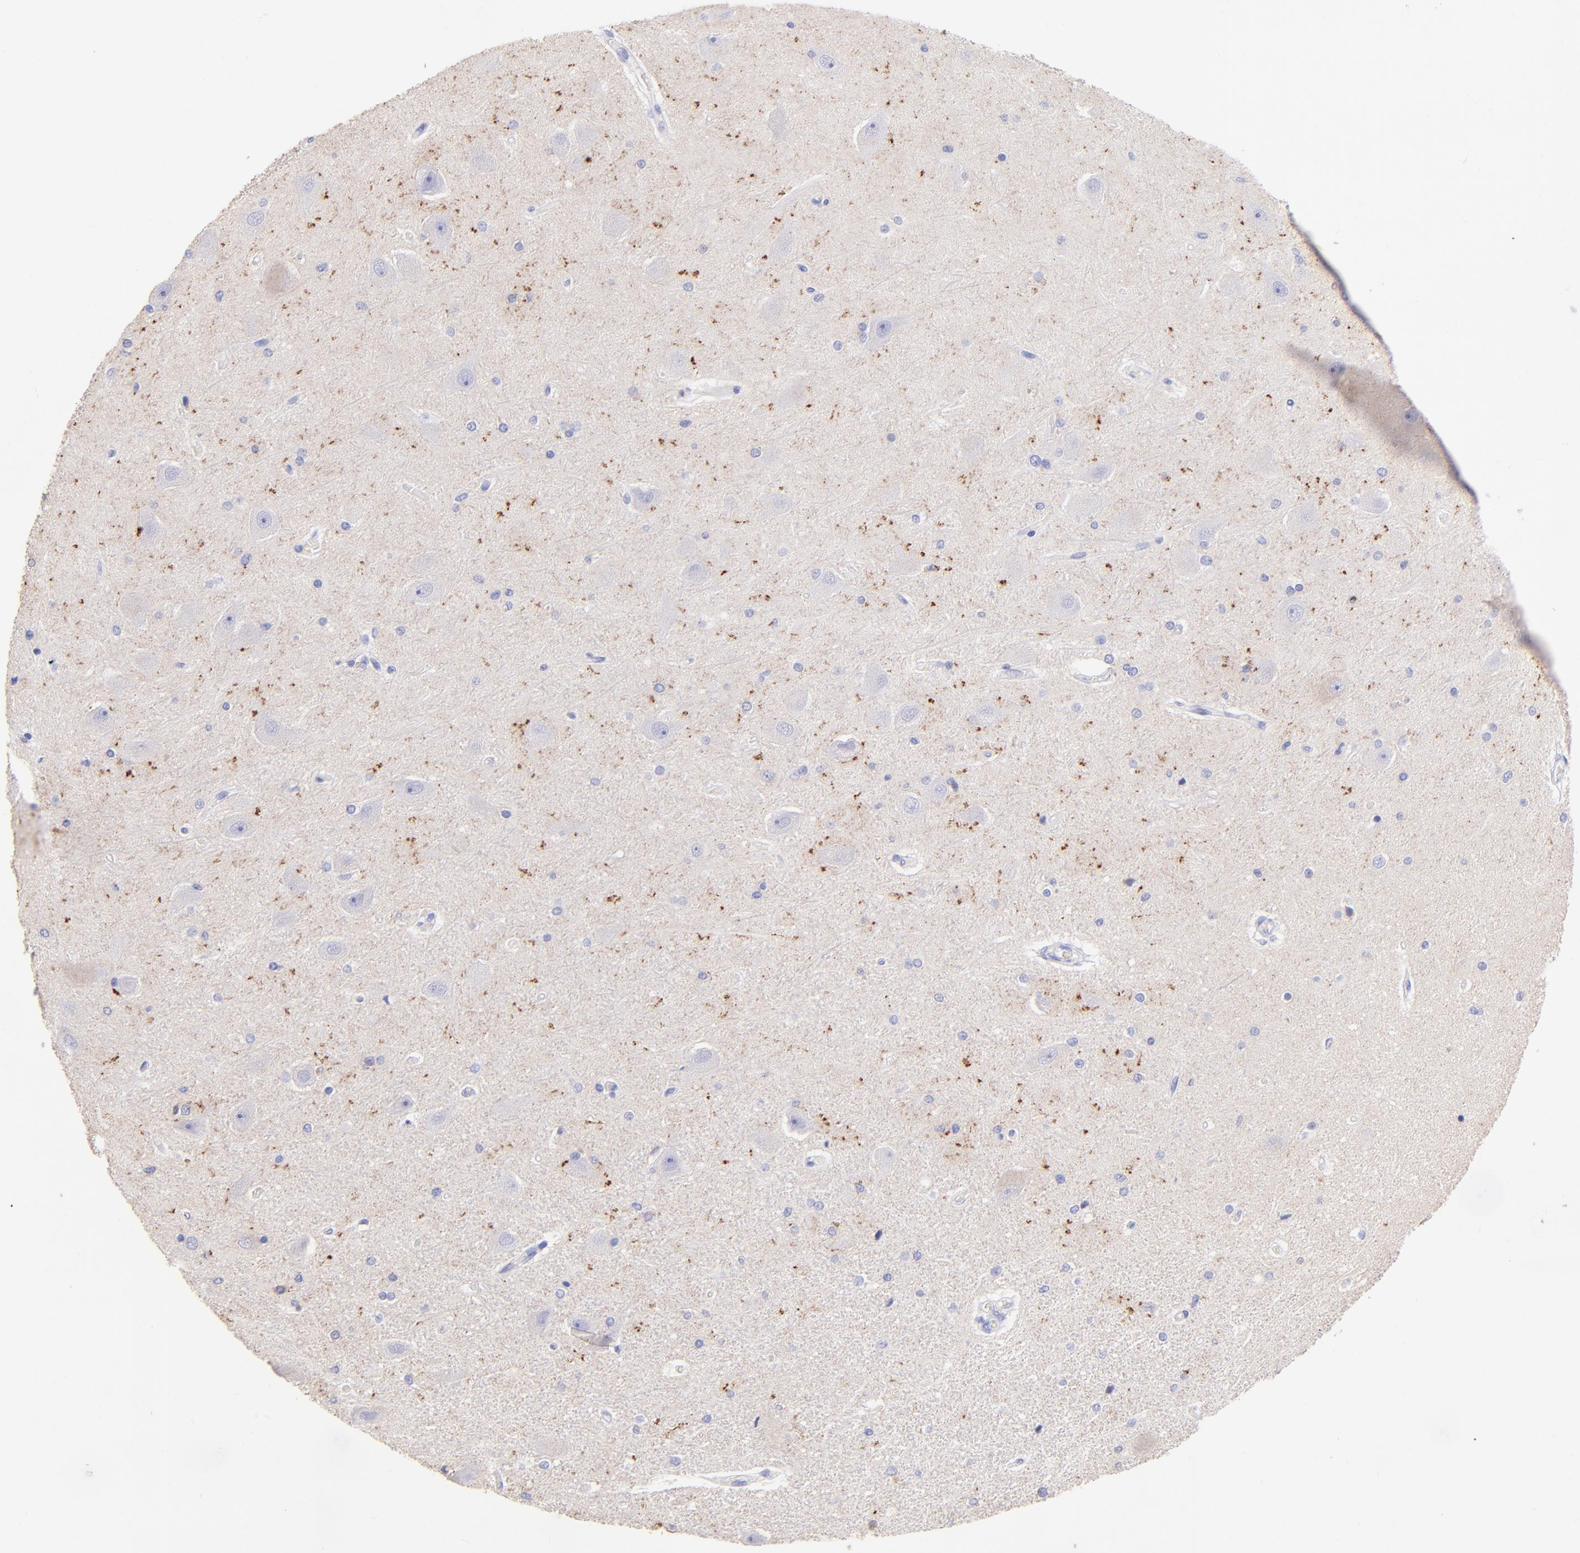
{"staining": {"intensity": "negative", "quantity": "none", "location": "none"}, "tissue": "hippocampus", "cell_type": "Glial cells", "image_type": "normal", "snomed": [{"axis": "morphology", "description": "Normal tissue, NOS"}, {"axis": "topography", "description": "Hippocampus"}], "caption": "This is an immunohistochemistry photomicrograph of benign hippocampus. There is no positivity in glial cells.", "gene": "RAB3B", "patient": {"sex": "female", "age": 54}}